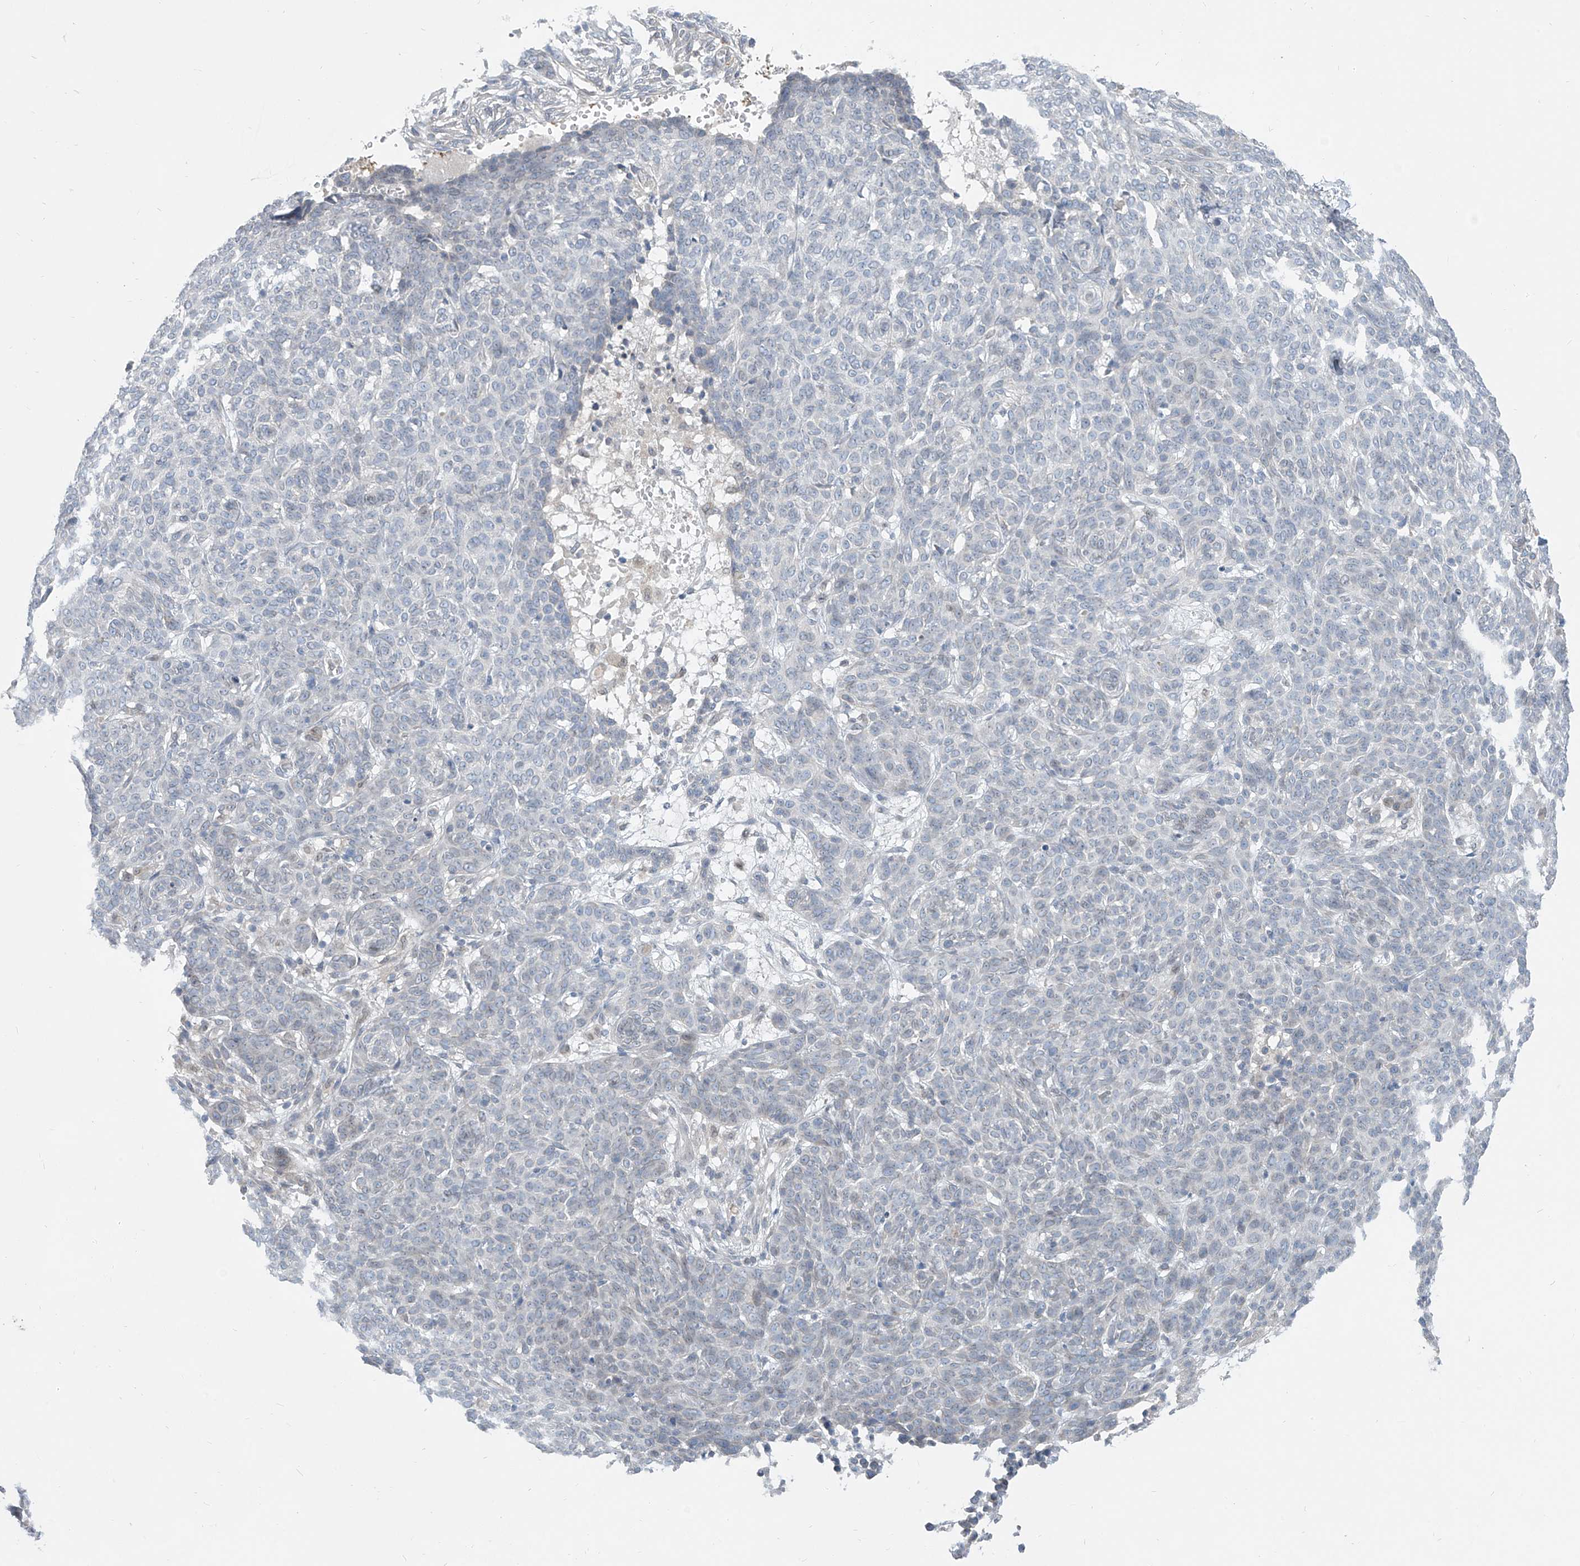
{"staining": {"intensity": "negative", "quantity": "none", "location": "none"}, "tissue": "skin cancer", "cell_type": "Tumor cells", "image_type": "cancer", "snomed": [{"axis": "morphology", "description": "Basal cell carcinoma"}, {"axis": "topography", "description": "Skin"}], "caption": "DAB immunohistochemical staining of skin basal cell carcinoma displays no significant positivity in tumor cells. (Brightfield microscopy of DAB immunohistochemistry (IHC) at high magnification).", "gene": "KRTAP25-1", "patient": {"sex": "male", "age": 85}}